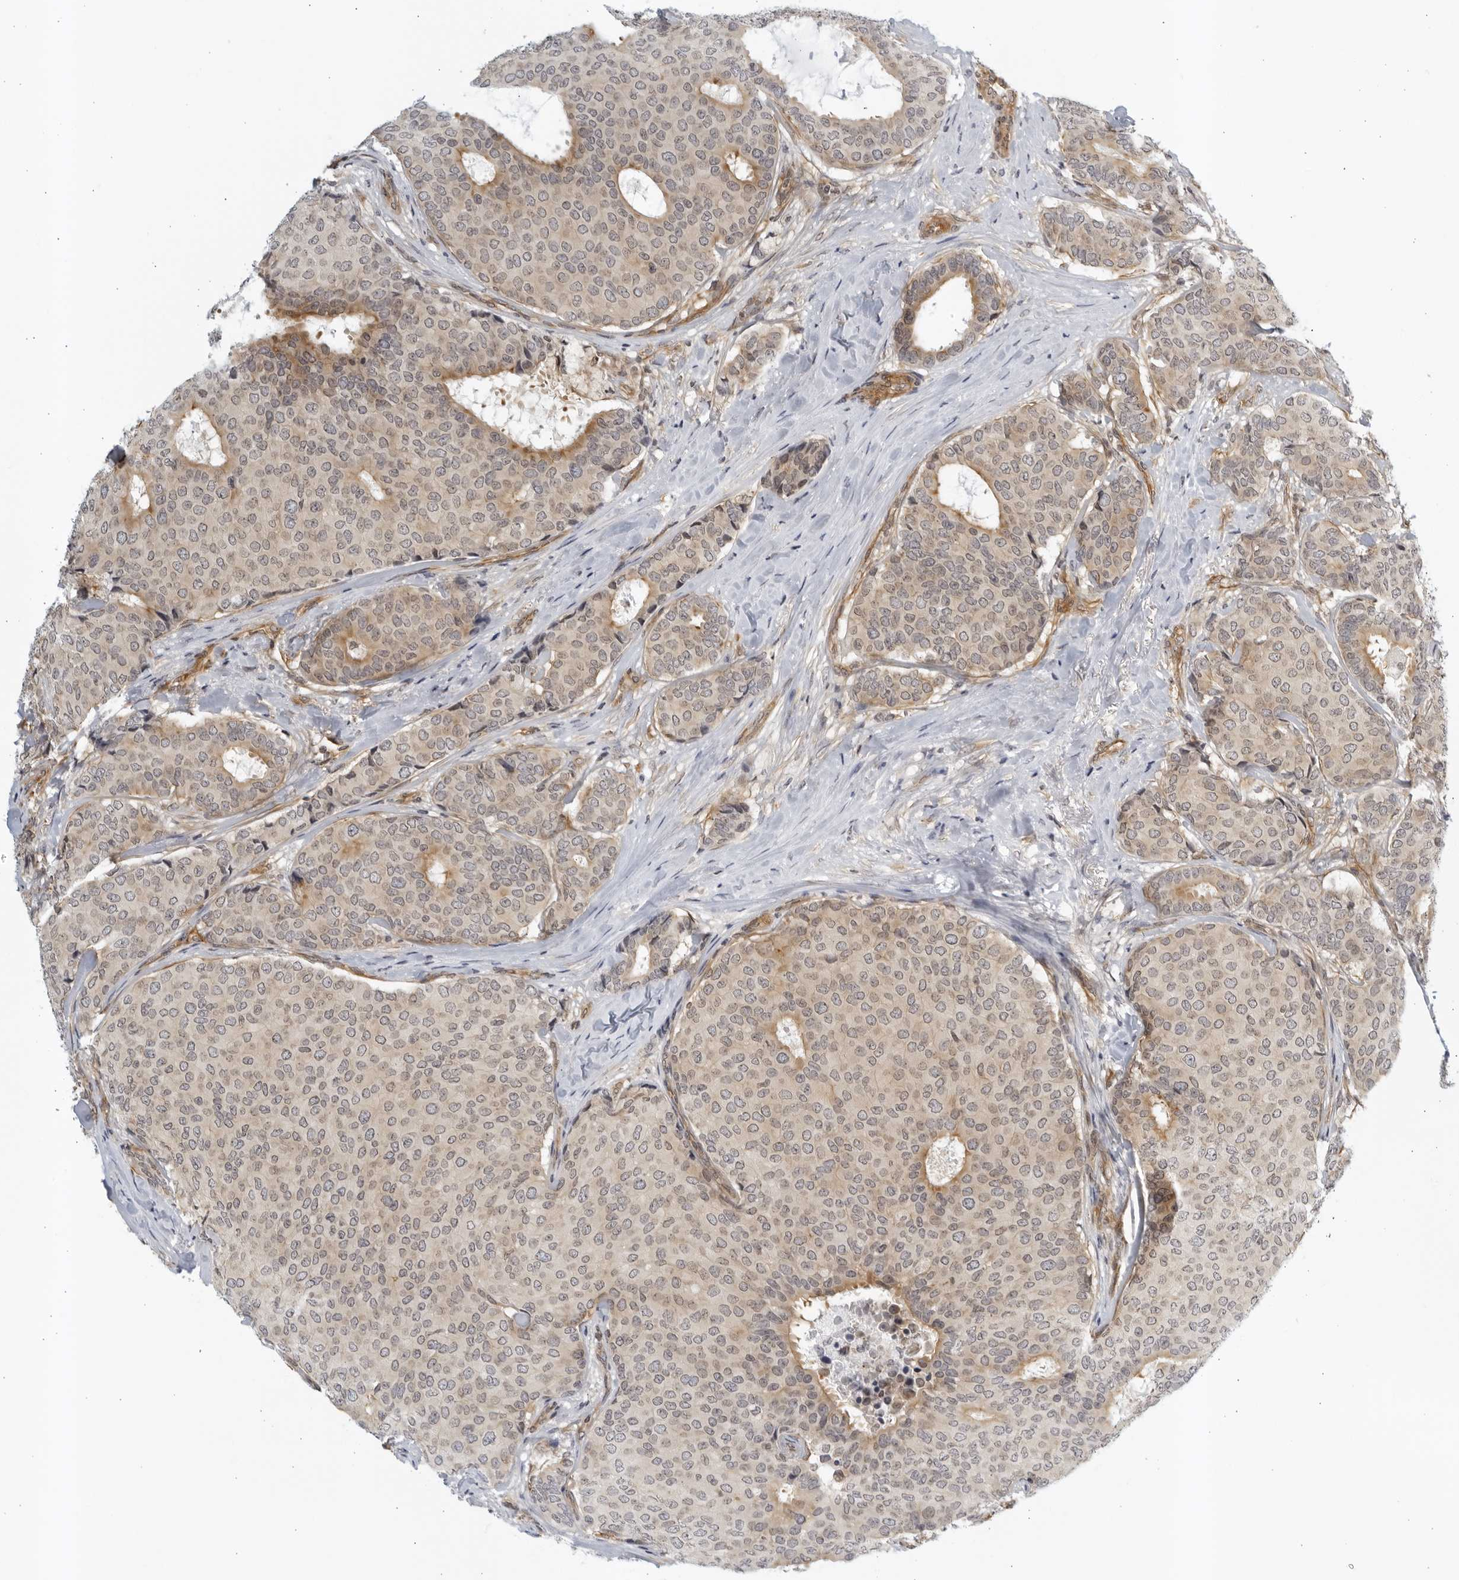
{"staining": {"intensity": "moderate", "quantity": "25%-75%", "location": "cytoplasmic/membranous"}, "tissue": "breast cancer", "cell_type": "Tumor cells", "image_type": "cancer", "snomed": [{"axis": "morphology", "description": "Duct carcinoma"}, {"axis": "topography", "description": "Breast"}], "caption": "There is medium levels of moderate cytoplasmic/membranous positivity in tumor cells of breast infiltrating ductal carcinoma, as demonstrated by immunohistochemical staining (brown color).", "gene": "SERTAD4", "patient": {"sex": "female", "age": 75}}